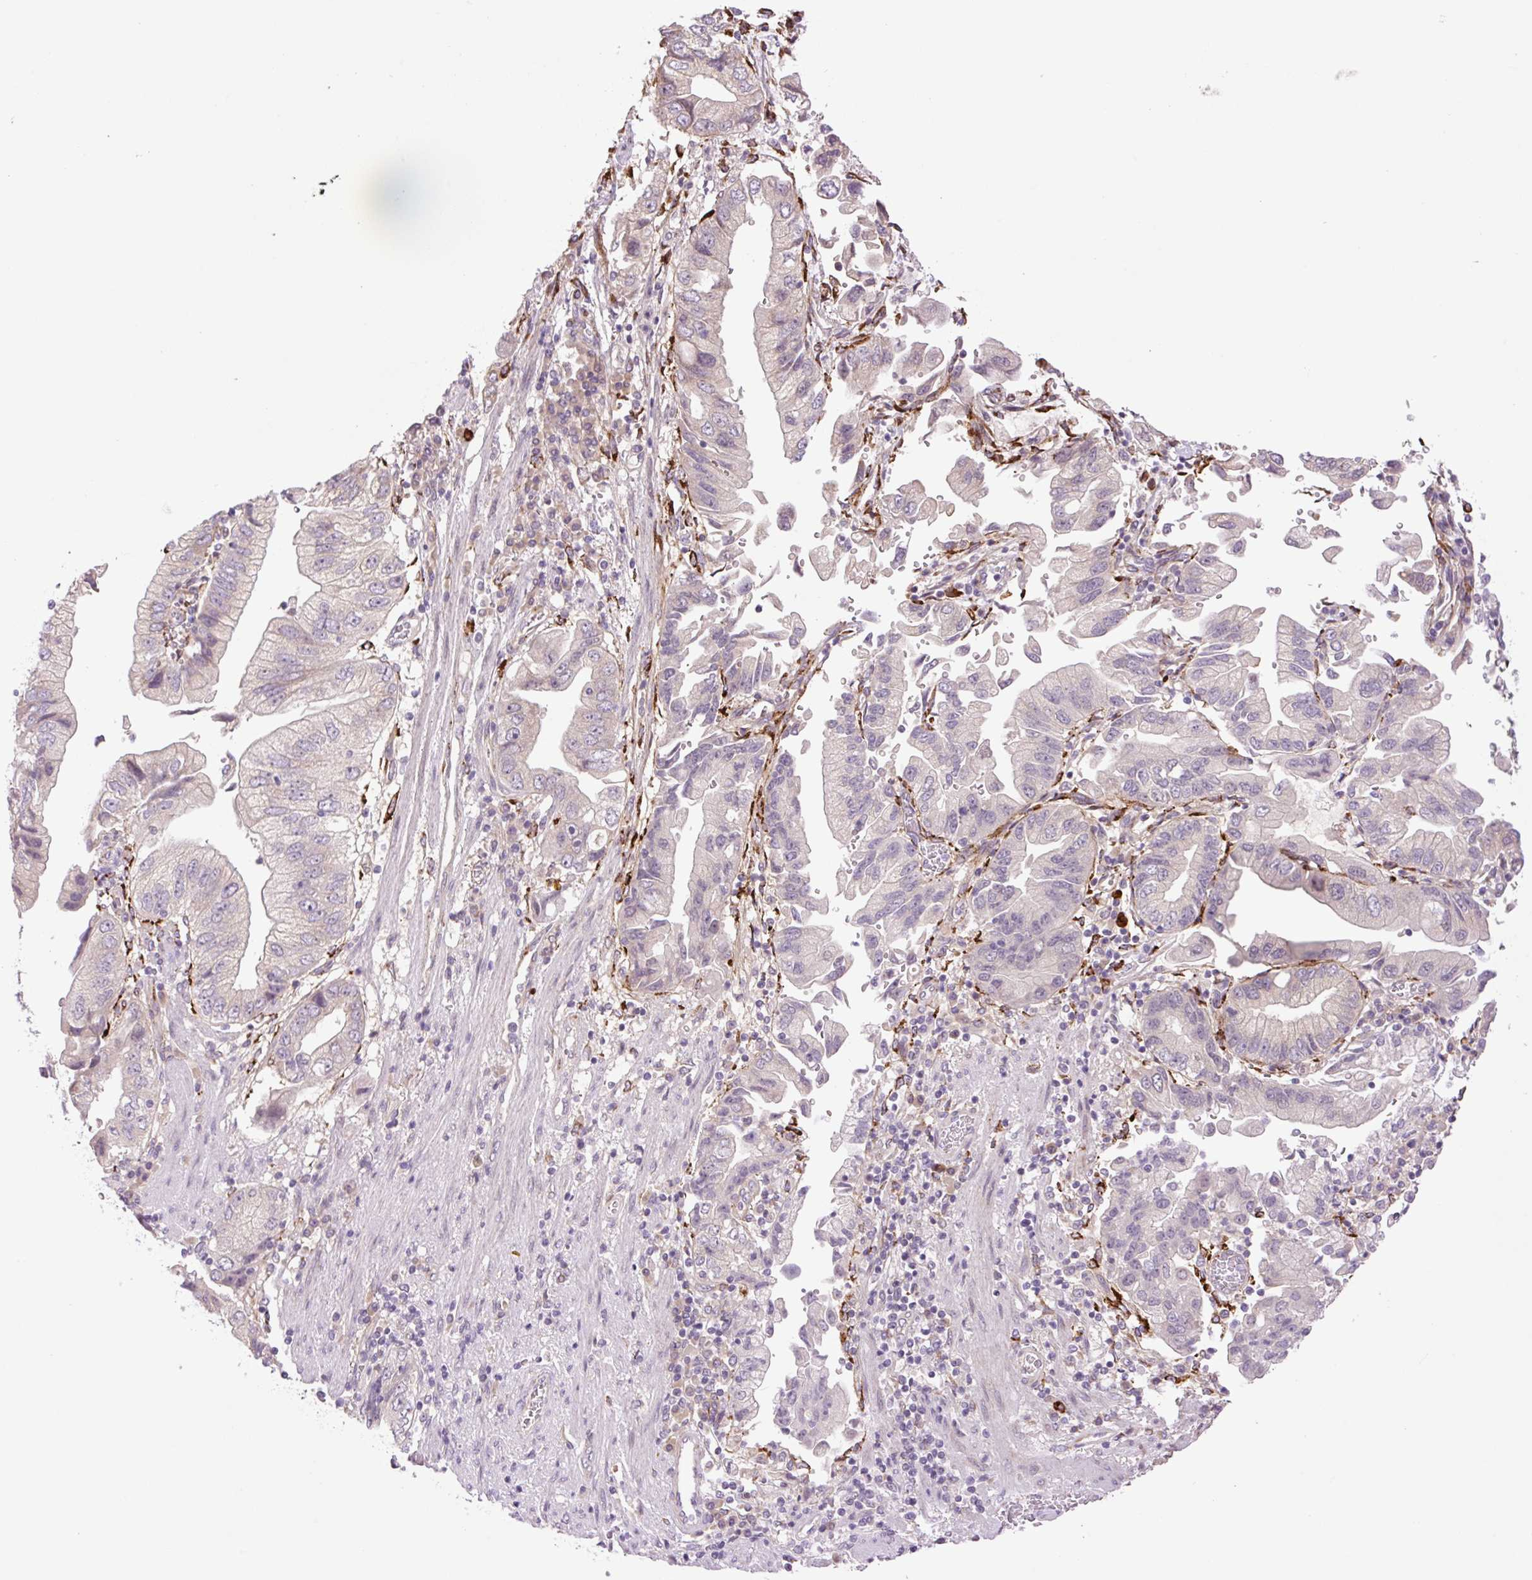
{"staining": {"intensity": "negative", "quantity": "none", "location": "none"}, "tissue": "stomach cancer", "cell_type": "Tumor cells", "image_type": "cancer", "snomed": [{"axis": "morphology", "description": "Adenocarcinoma, NOS"}, {"axis": "topography", "description": "Stomach"}], "caption": "Stomach cancer was stained to show a protein in brown. There is no significant staining in tumor cells. (DAB immunohistochemistry (IHC) visualized using brightfield microscopy, high magnification).", "gene": "COL5A1", "patient": {"sex": "male", "age": 62}}